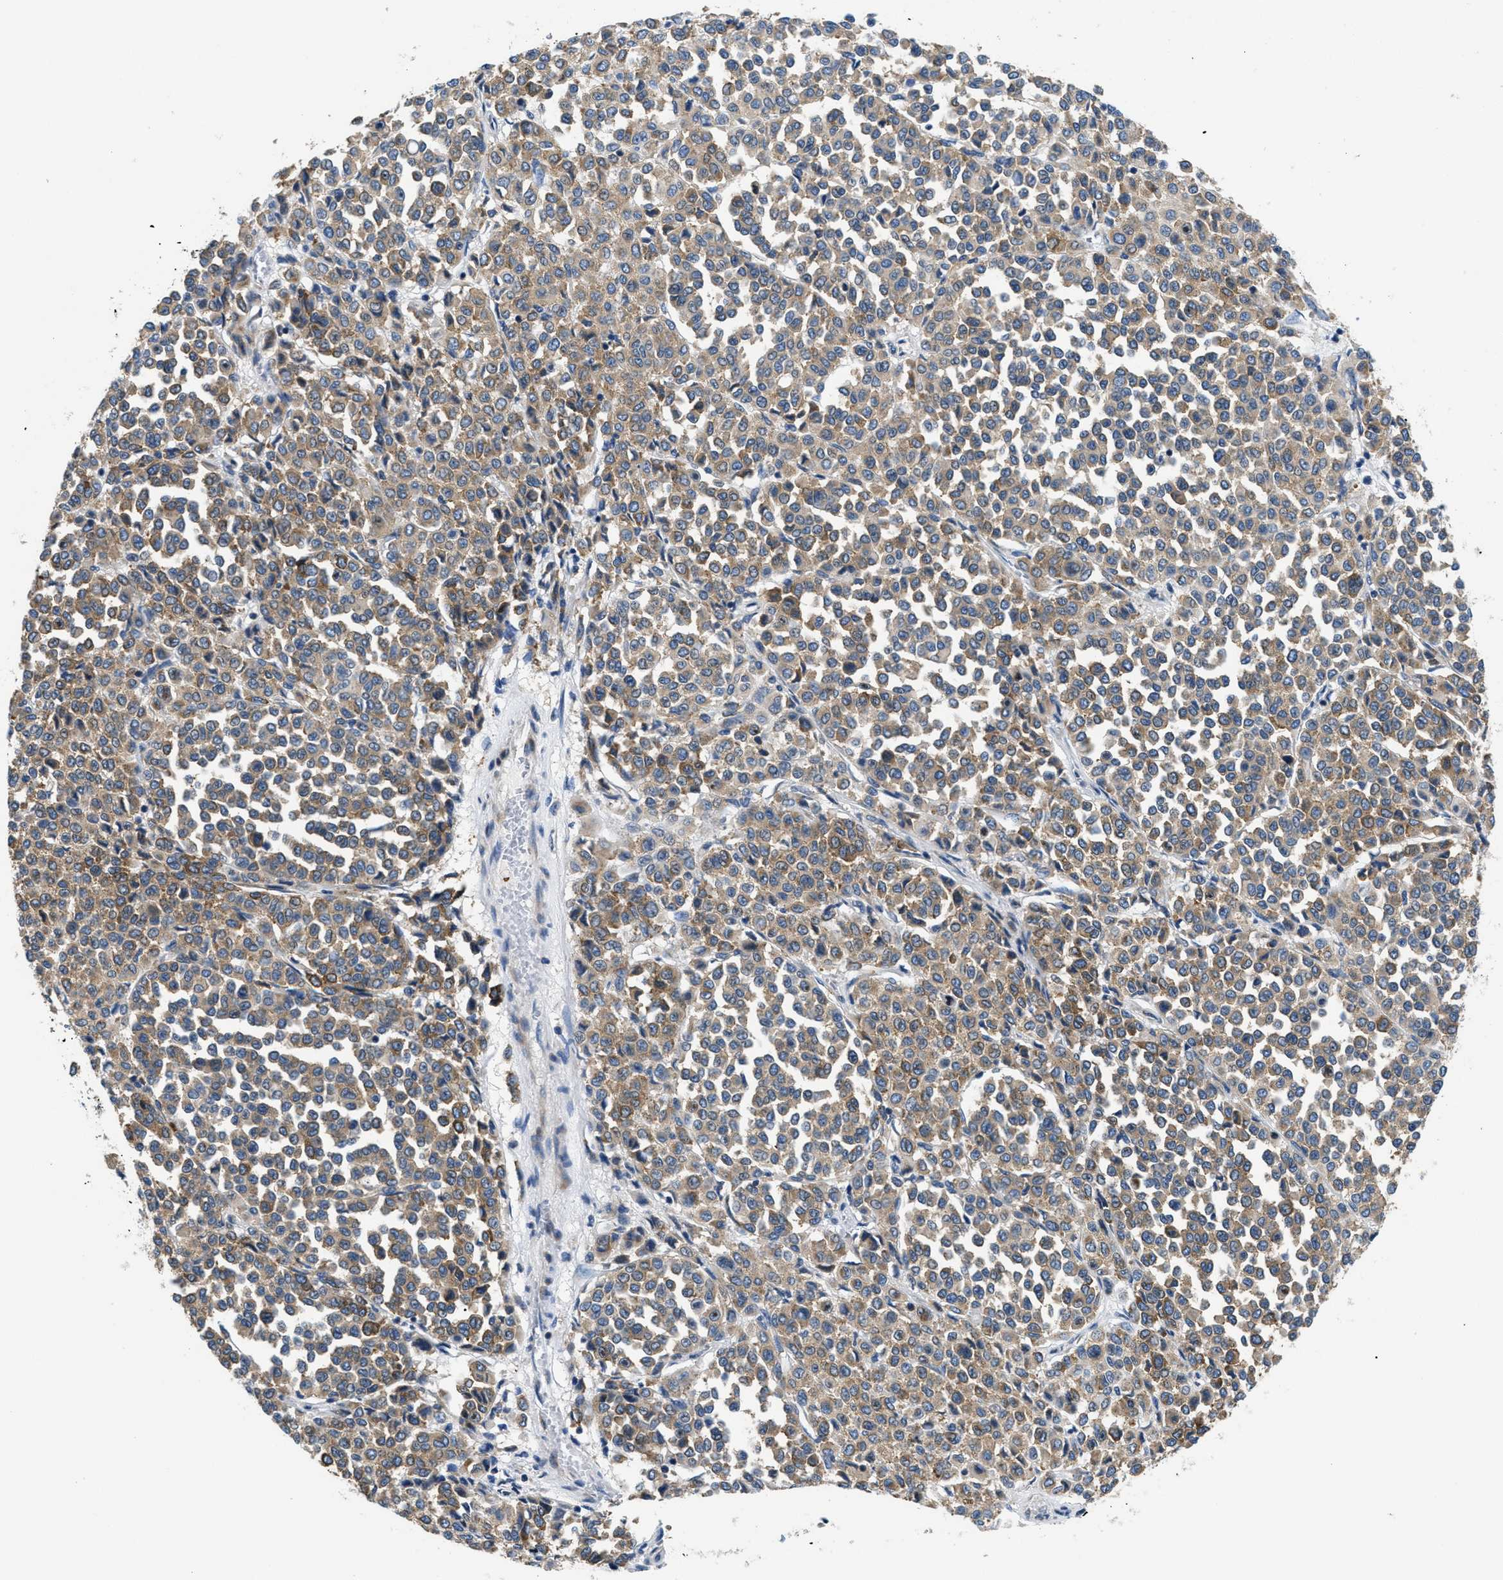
{"staining": {"intensity": "weak", "quantity": ">75%", "location": "cytoplasmic/membranous"}, "tissue": "melanoma", "cell_type": "Tumor cells", "image_type": "cancer", "snomed": [{"axis": "morphology", "description": "Malignant melanoma, Metastatic site"}, {"axis": "topography", "description": "Pancreas"}], "caption": "Weak cytoplasmic/membranous expression is seen in about >75% of tumor cells in melanoma.", "gene": "ABCF1", "patient": {"sex": "female", "age": 30}}